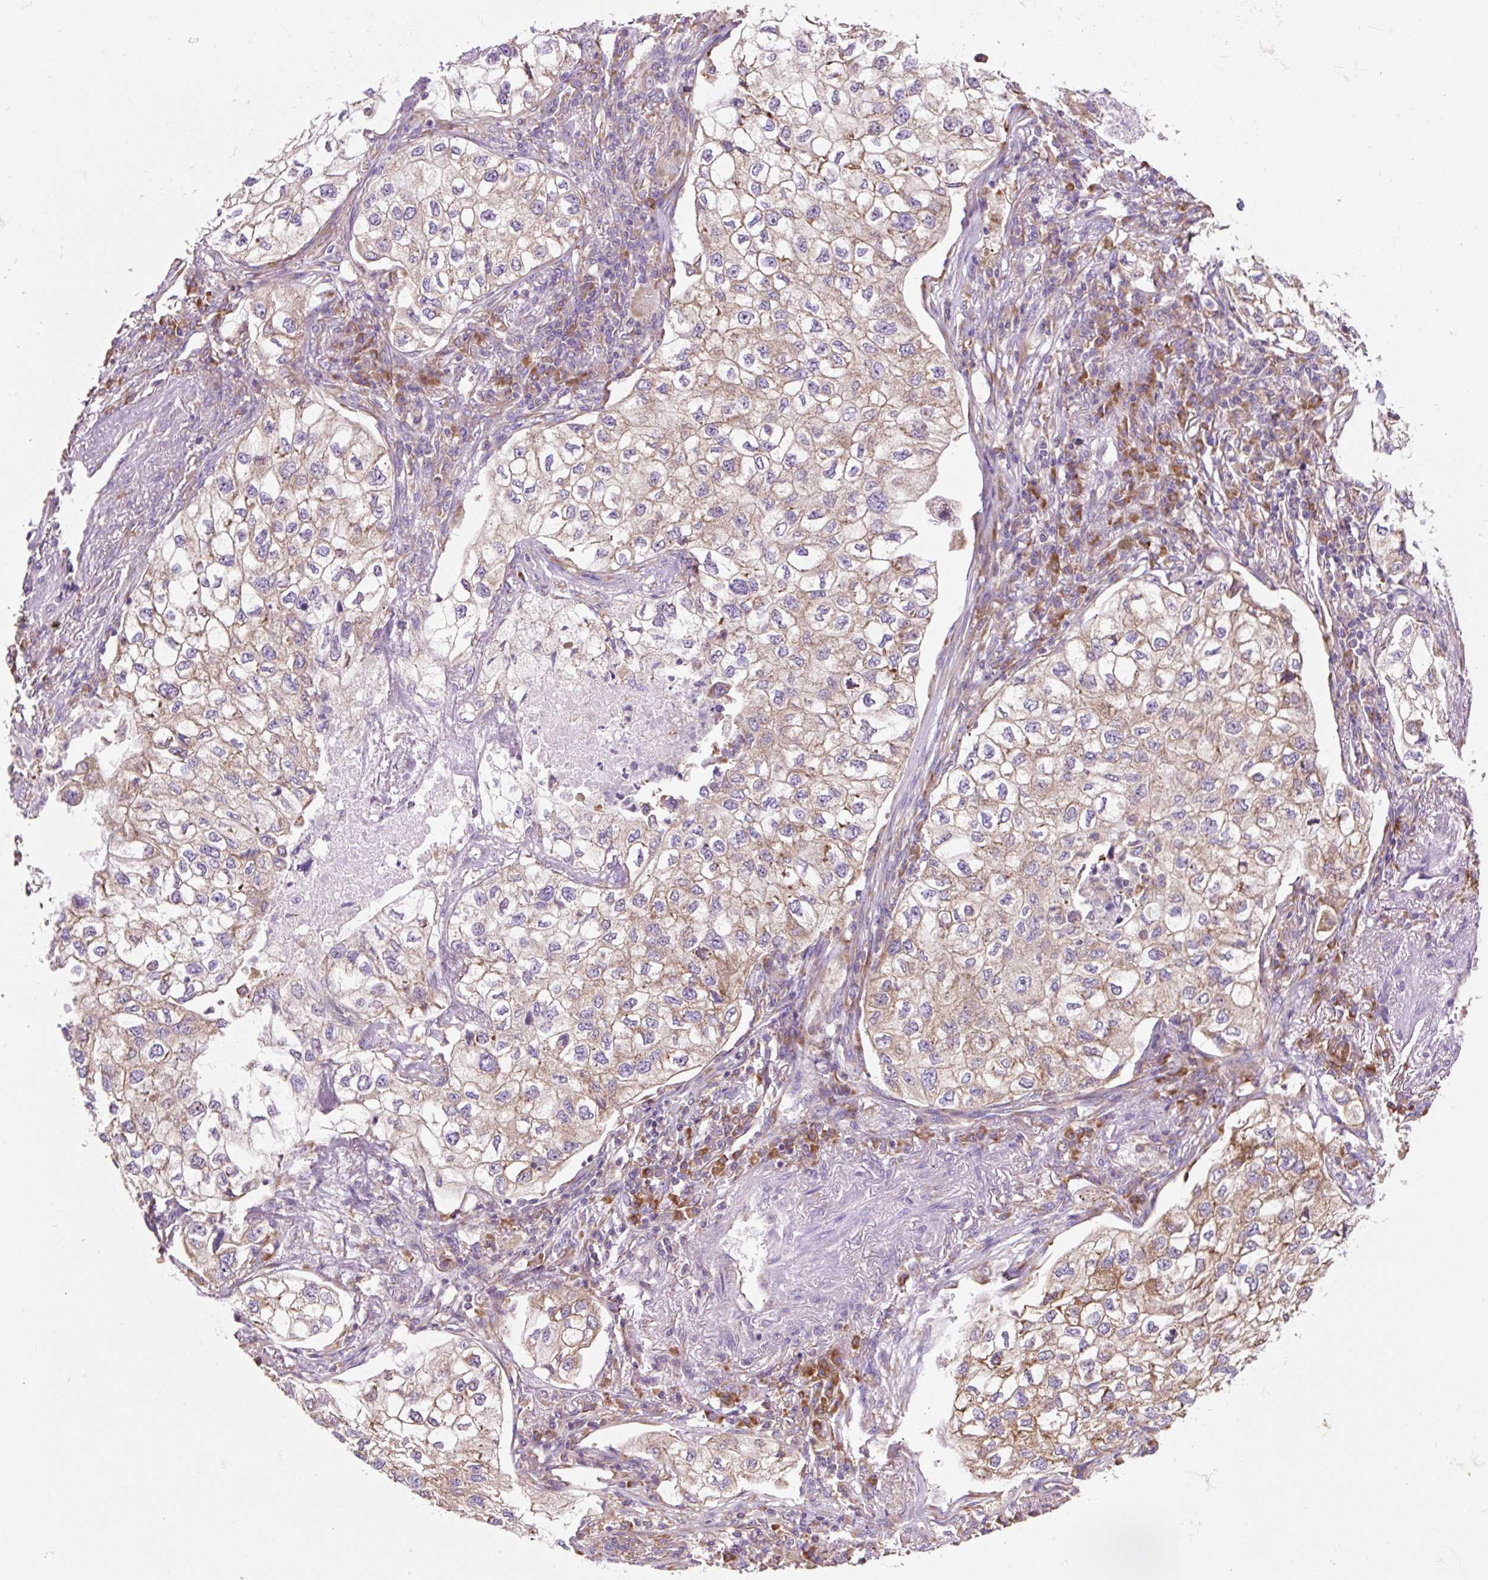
{"staining": {"intensity": "moderate", "quantity": "25%-75%", "location": "cytoplasmic/membranous"}, "tissue": "lung cancer", "cell_type": "Tumor cells", "image_type": "cancer", "snomed": [{"axis": "morphology", "description": "Adenocarcinoma, NOS"}, {"axis": "topography", "description": "Lung"}], "caption": "High-power microscopy captured an IHC image of adenocarcinoma (lung), revealing moderate cytoplasmic/membranous expression in approximately 25%-75% of tumor cells.", "gene": "RPS23", "patient": {"sex": "male", "age": 63}}